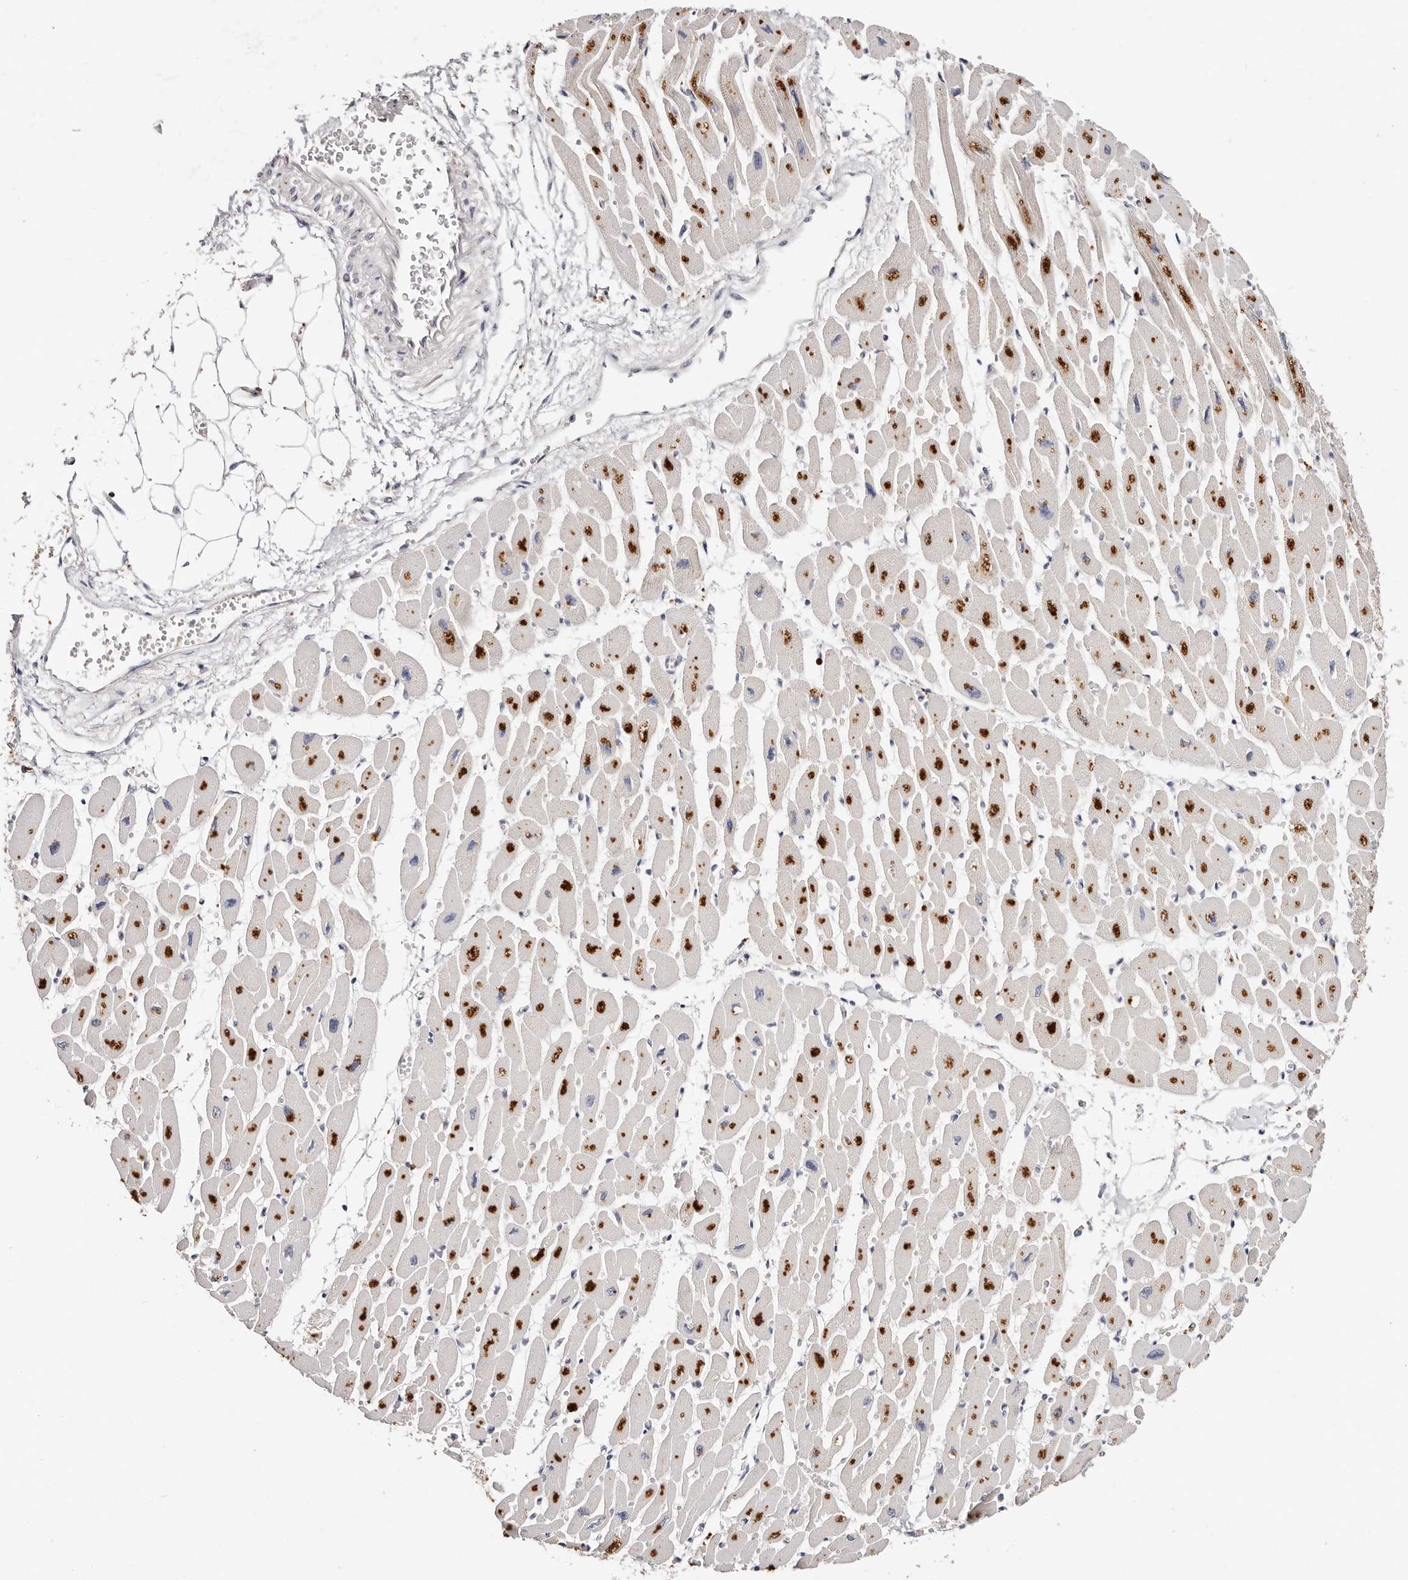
{"staining": {"intensity": "negative", "quantity": "none", "location": "none"}, "tissue": "heart muscle", "cell_type": "Cardiomyocytes", "image_type": "normal", "snomed": [{"axis": "morphology", "description": "Normal tissue, NOS"}, {"axis": "topography", "description": "Heart"}], "caption": "IHC photomicrograph of unremarkable human heart muscle stained for a protein (brown), which reveals no expression in cardiomyocytes. Brightfield microscopy of immunohistochemistry stained with DAB (3,3'-diaminobenzidine) (brown) and hematoxylin (blue), captured at high magnification.", "gene": "VIPAS39", "patient": {"sex": "female", "age": 54}}